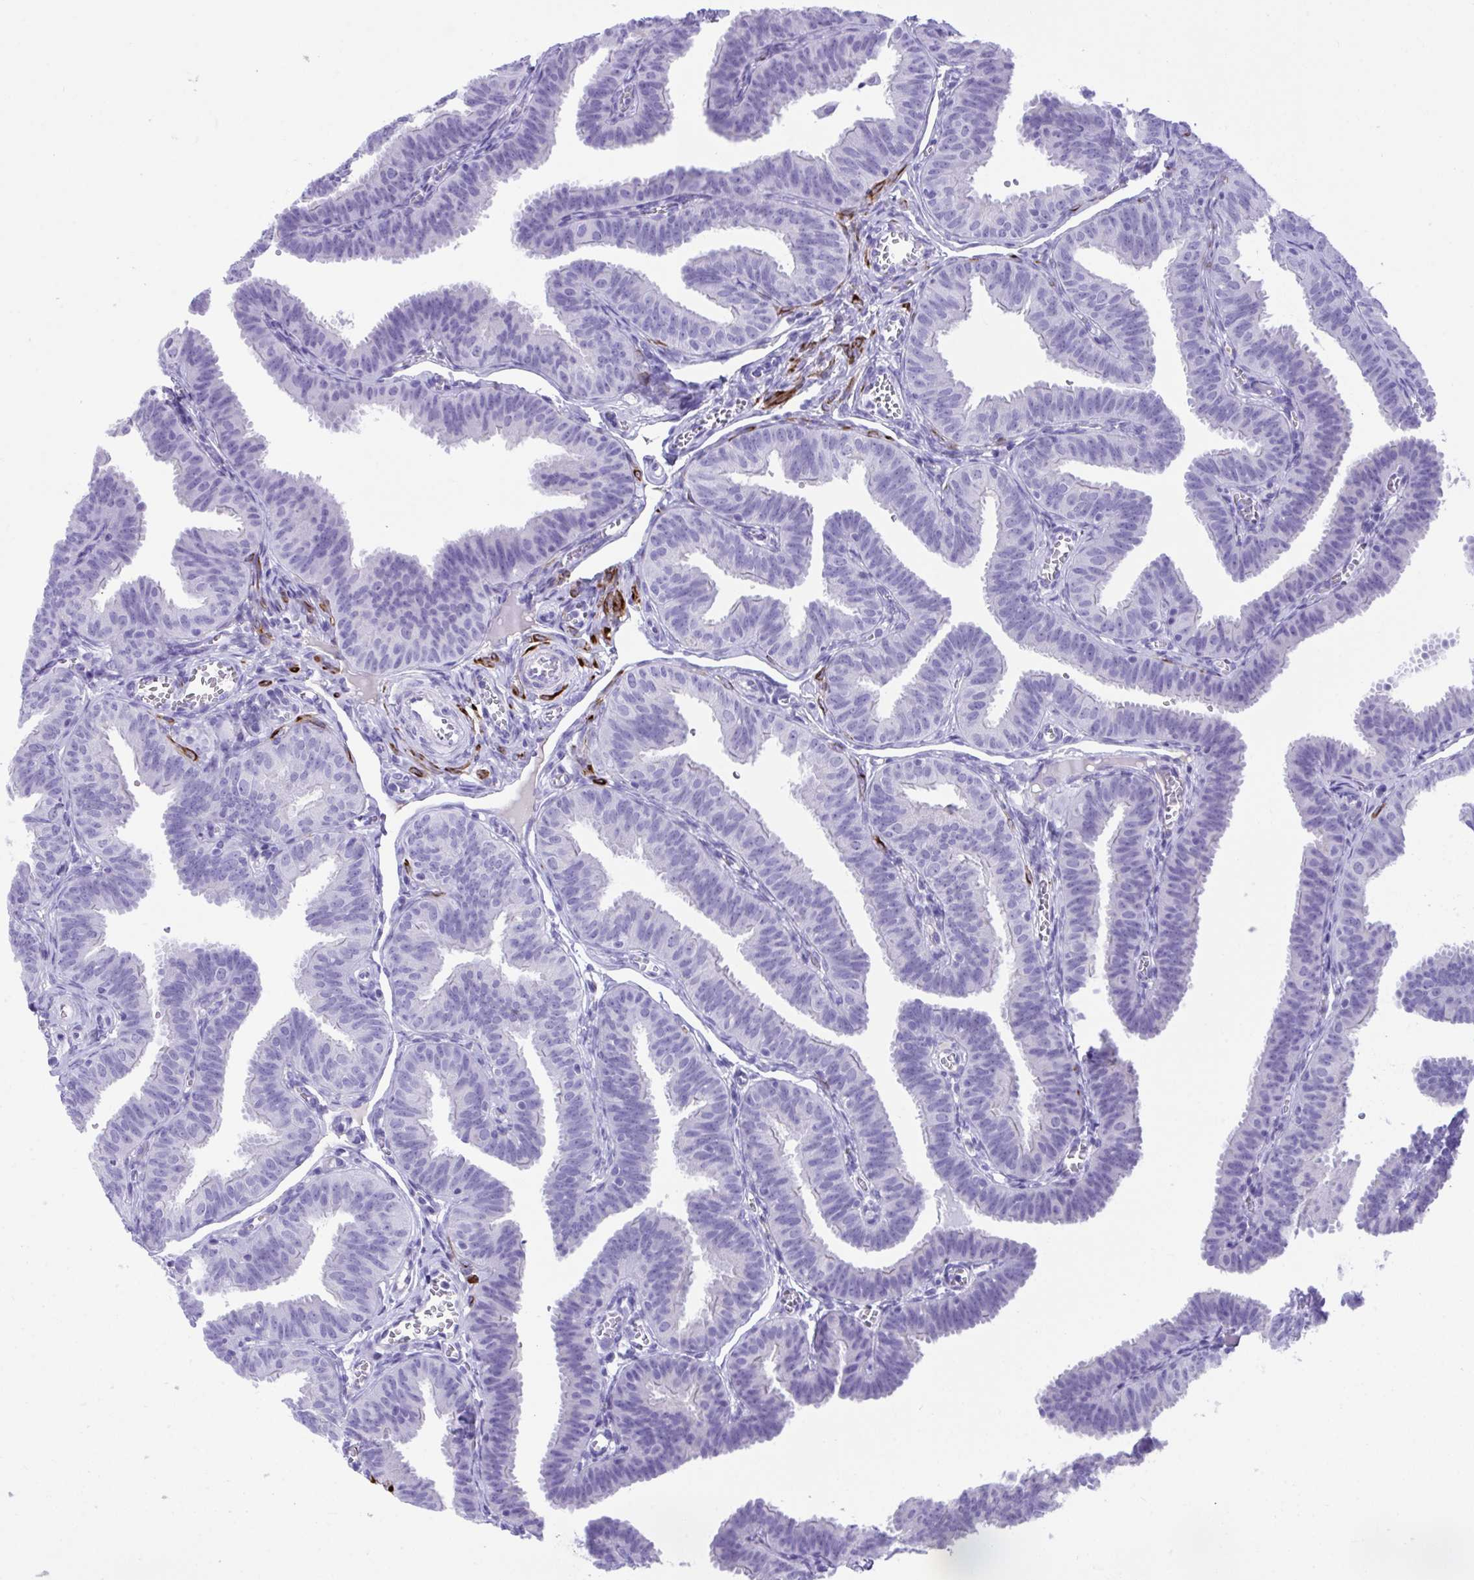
{"staining": {"intensity": "negative", "quantity": "none", "location": "none"}, "tissue": "fallopian tube", "cell_type": "Glandular cells", "image_type": "normal", "snomed": [{"axis": "morphology", "description": "Normal tissue, NOS"}, {"axis": "topography", "description": "Fallopian tube"}], "caption": "This is a histopathology image of IHC staining of unremarkable fallopian tube, which shows no expression in glandular cells. (Stains: DAB (3,3'-diaminobenzidine) immunohistochemistry with hematoxylin counter stain, Microscopy: brightfield microscopy at high magnification).", "gene": "KCNN4", "patient": {"sex": "female", "age": 25}}